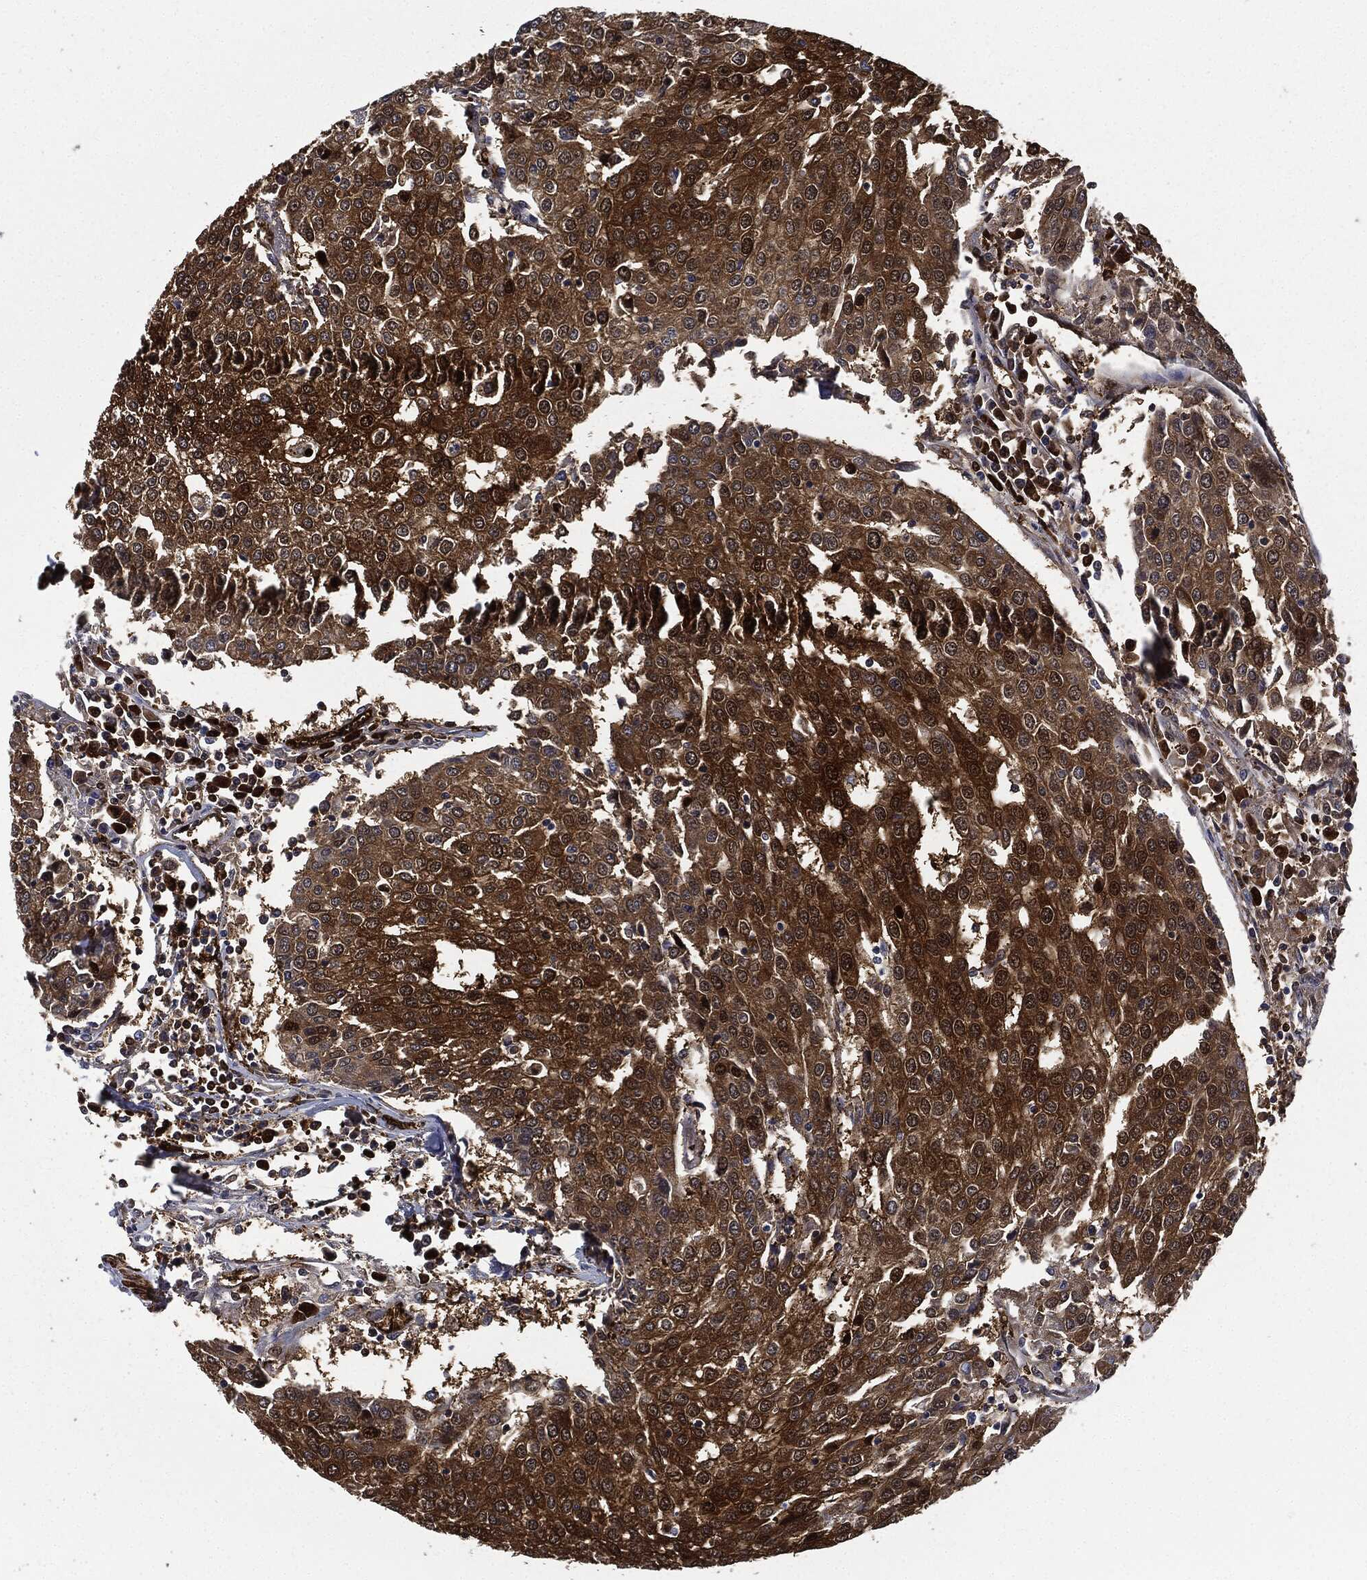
{"staining": {"intensity": "strong", "quantity": ">75%", "location": "cytoplasmic/membranous"}, "tissue": "urothelial cancer", "cell_type": "Tumor cells", "image_type": "cancer", "snomed": [{"axis": "morphology", "description": "Urothelial carcinoma, High grade"}, {"axis": "topography", "description": "Urinary bladder"}], "caption": "Tumor cells show high levels of strong cytoplasmic/membranous expression in approximately >75% of cells in urothelial carcinoma (high-grade).", "gene": "PRDX2", "patient": {"sex": "female", "age": 85}}